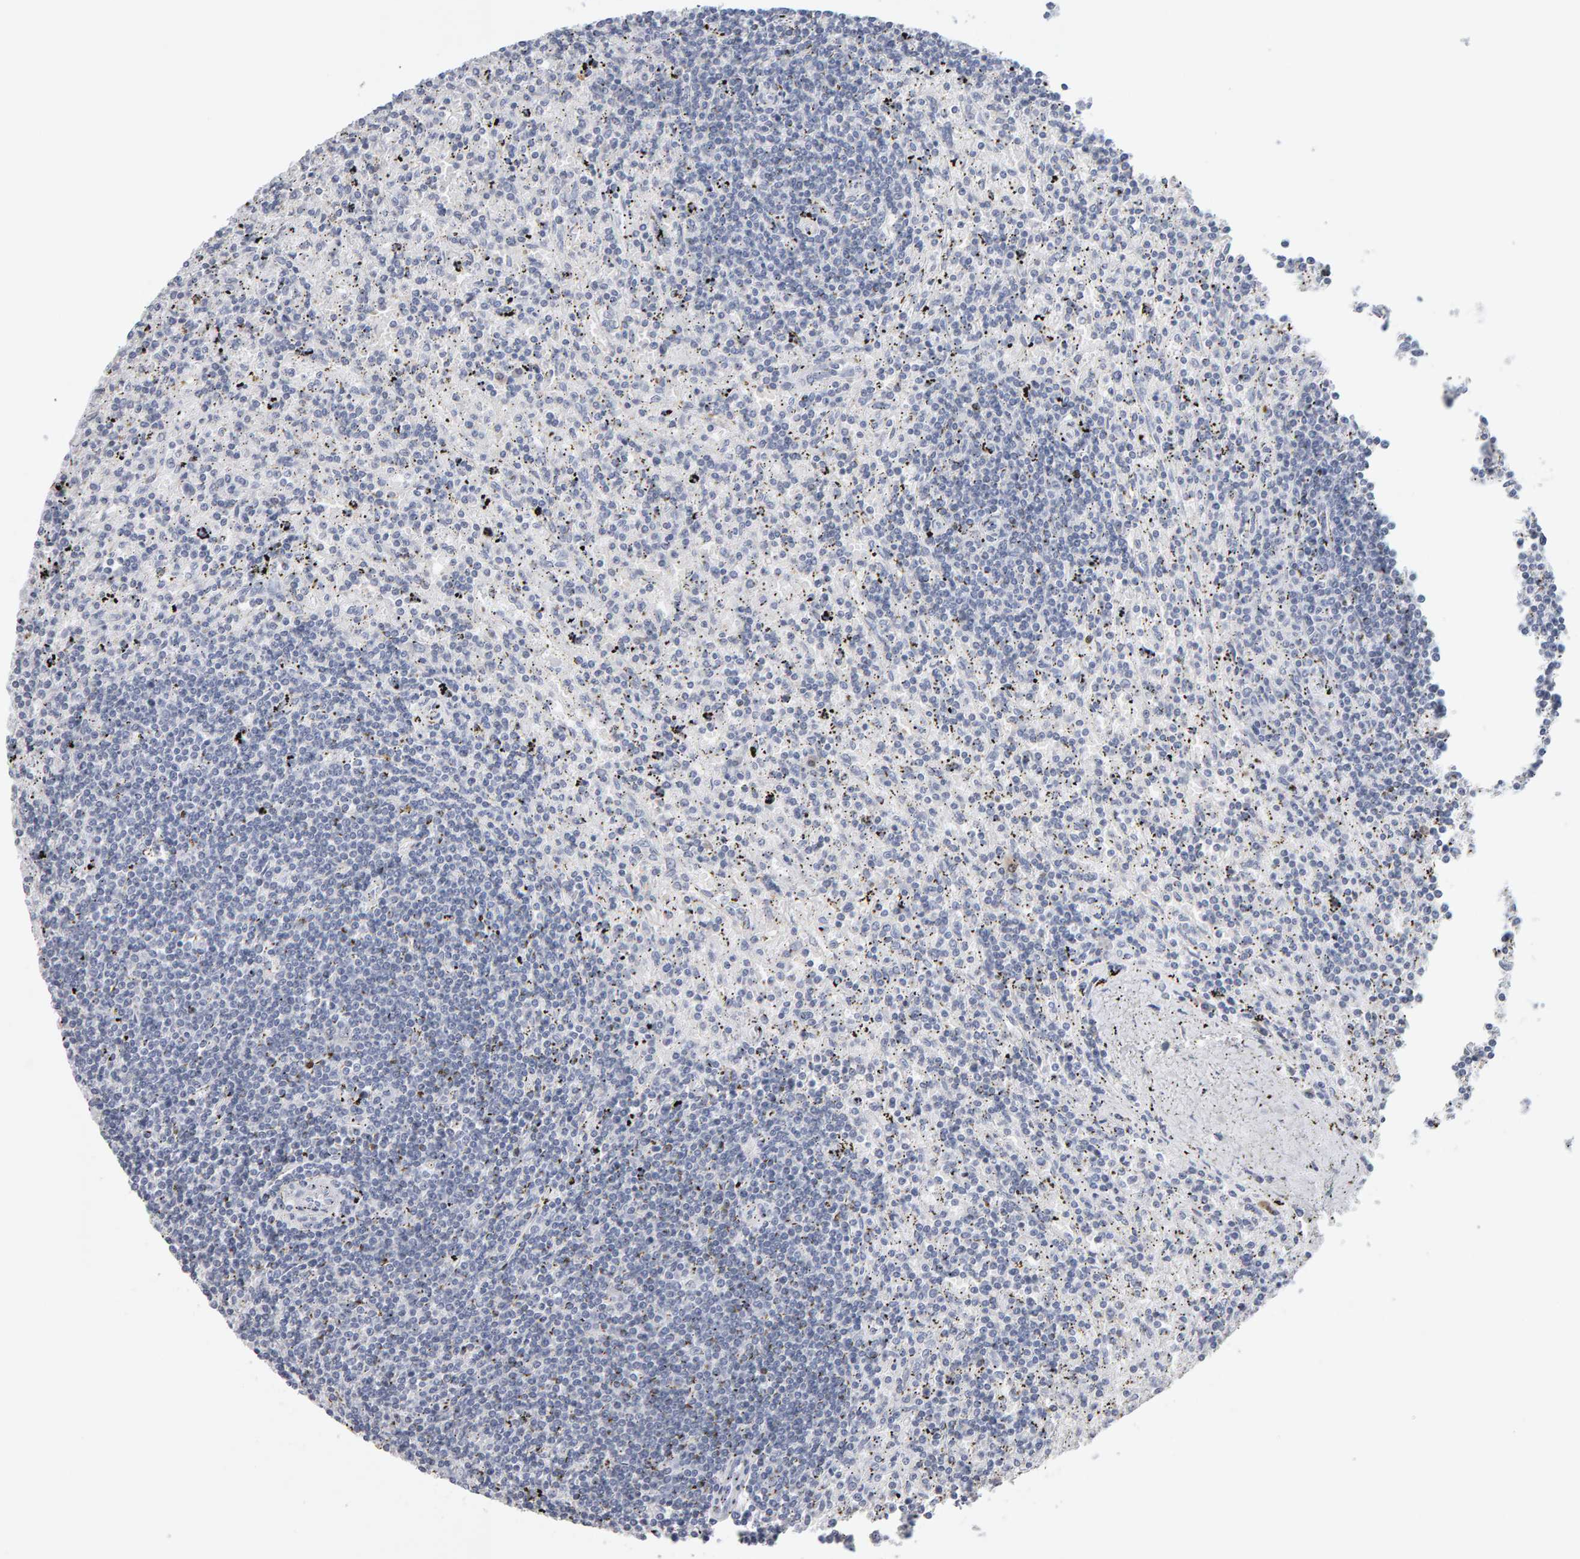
{"staining": {"intensity": "negative", "quantity": "none", "location": "none"}, "tissue": "lymphoma", "cell_type": "Tumor cells", "image_type": "cancer", "snomed": [{"axis": "morphology", "description": "Malignant lymphoma, non-Hodgkin's type, Low grade"}, {"axis": "topography", "description": "Spleen"}], "caption": "Tumor cells are negative for brown protein staining in lymphoma.", "gene": "CTH", "patient": {"sex": "male", "age": 76}}